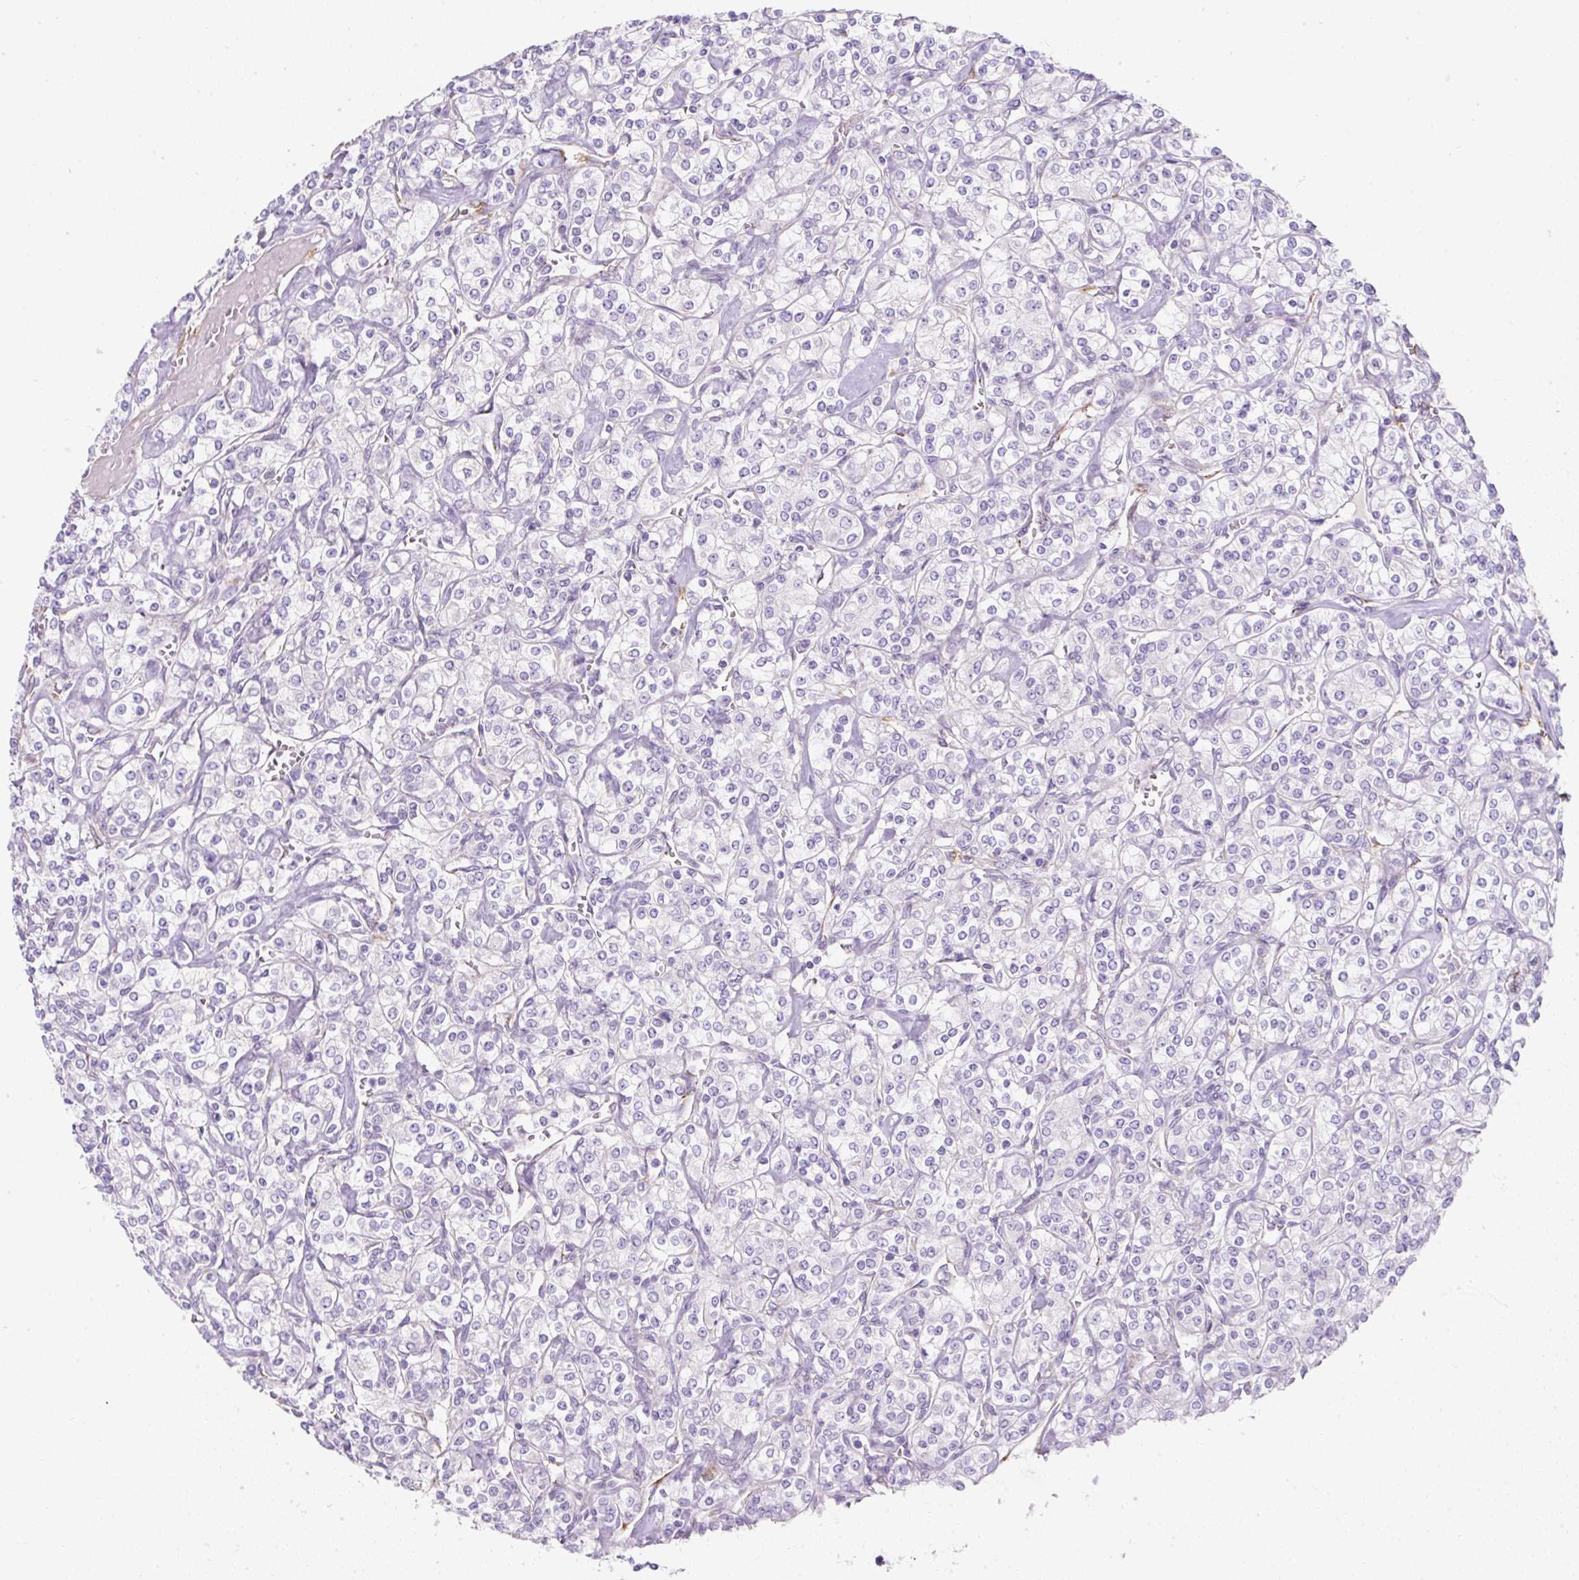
{"staining": {"intensity": "negative", "quantity": "none", "location": "none"}, "tissue": "renal cancer", "cell_type": "Tumor cells", "image_type": "cancer", "snomed": [{"axis": "morphology", "description": "Adenocarcinoma, NOS"}, {"axis": "topography", "description": "Kidney"}], "caption": "This is a histopathology image of immunohistochemistry (IHC) staining of renal cancer, which shows no staining in tumor cells.", "gene": "ERAP2", "patient": {"sex": "male", "age": 77}}